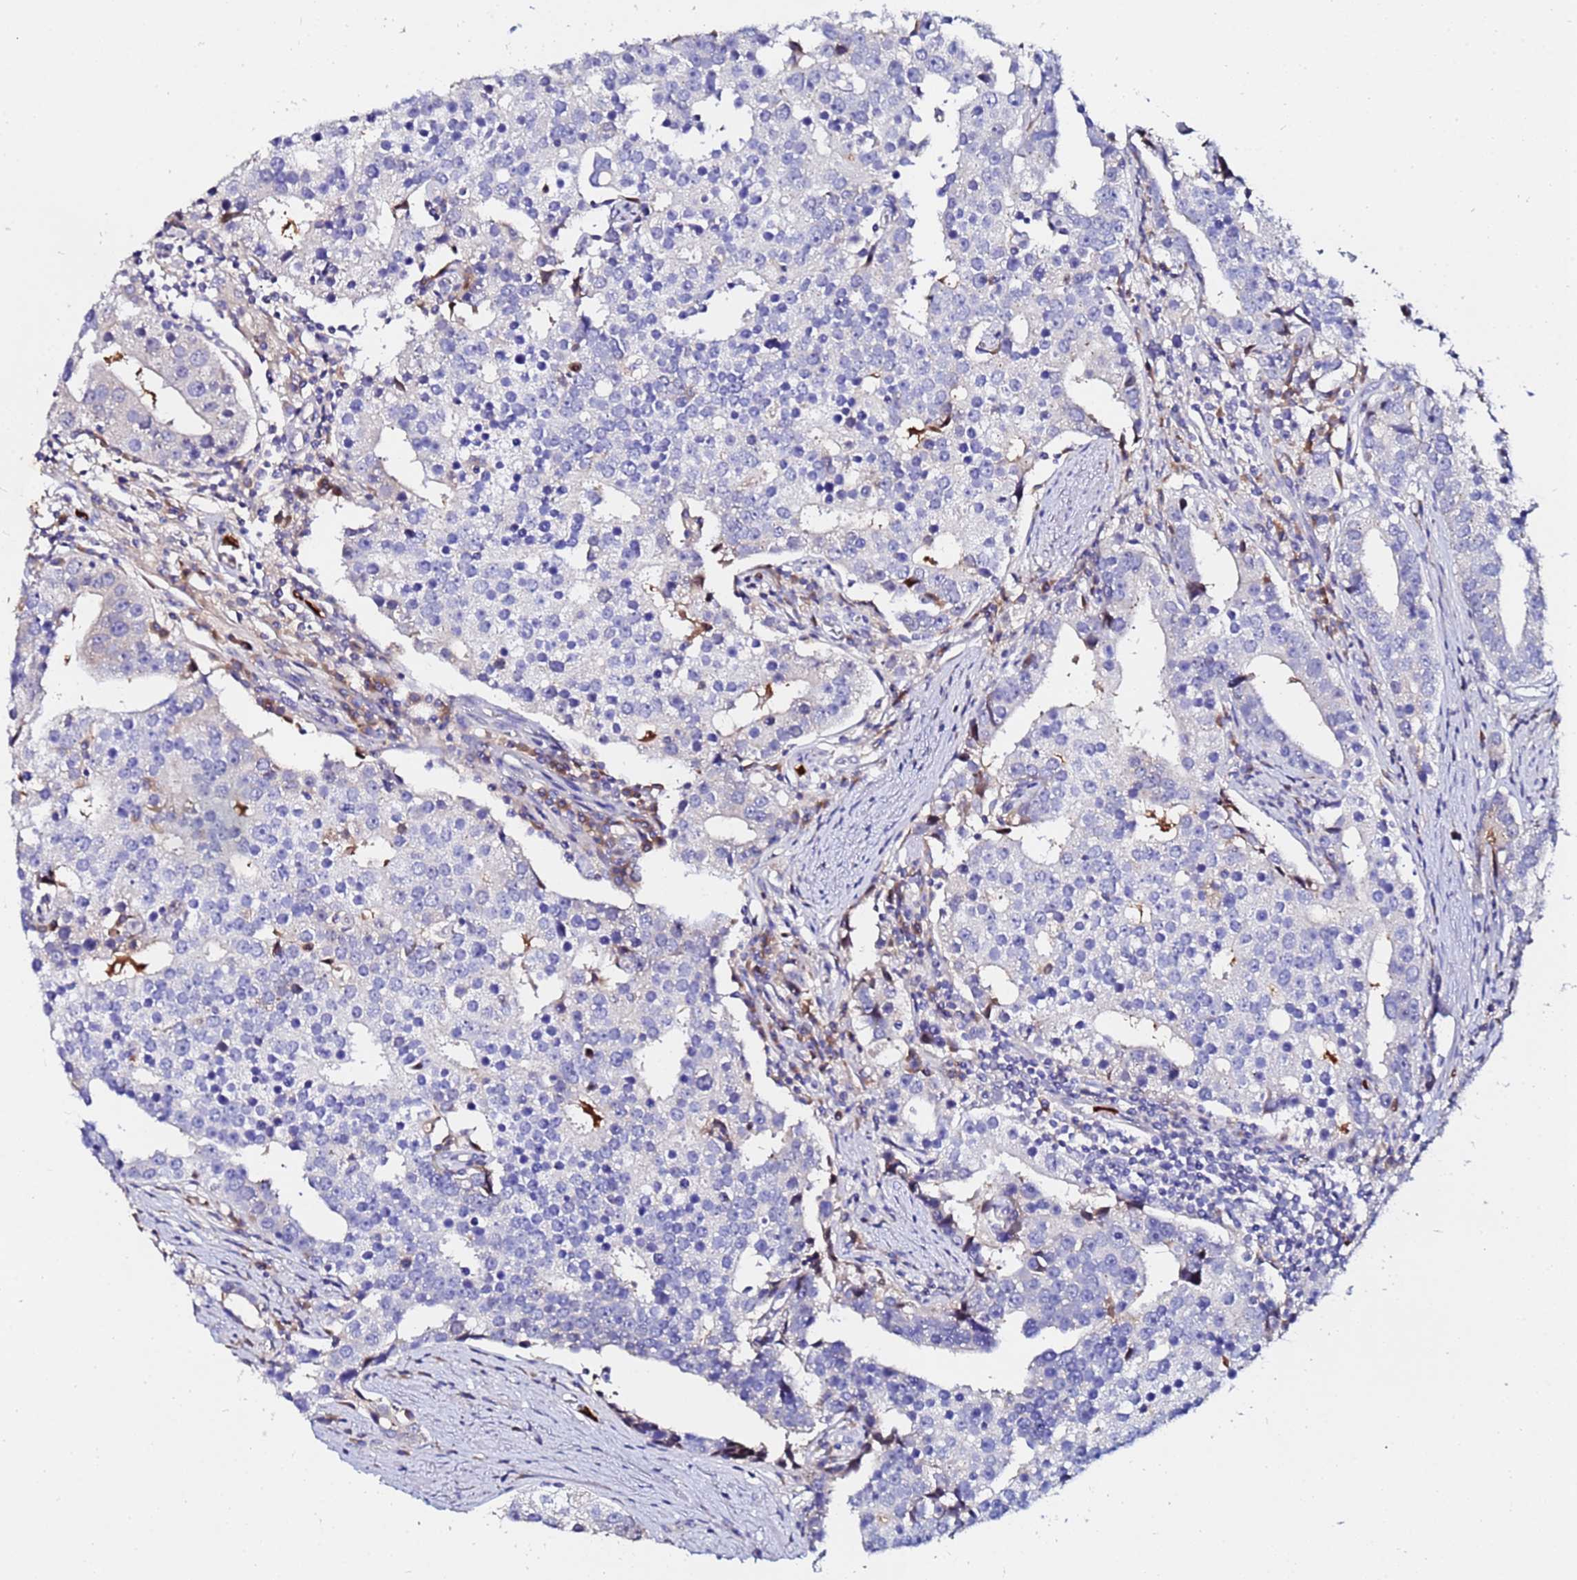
{"staining": {"intensity": "negative", "quantity": "none", "location": "none"}, "tissue": "prostate cancer", "cell_type": "Tumor cells", "image_type": "cancer", "snomed": [{"axis": "morphology", "description": "Adenocarcinoma, High grade"}, {"axis": "topography", "description": "Prostate"}], "caption": "Immunohistochemistry (IHC) image of neoplastic tissue: prostate cancer stained with DAB (3,3'-diaminobenzidine) displays no significant protein positivity in tumor cells.", "gene": "TUBAL3", "patient": {"sex": "male", "age": 71}}